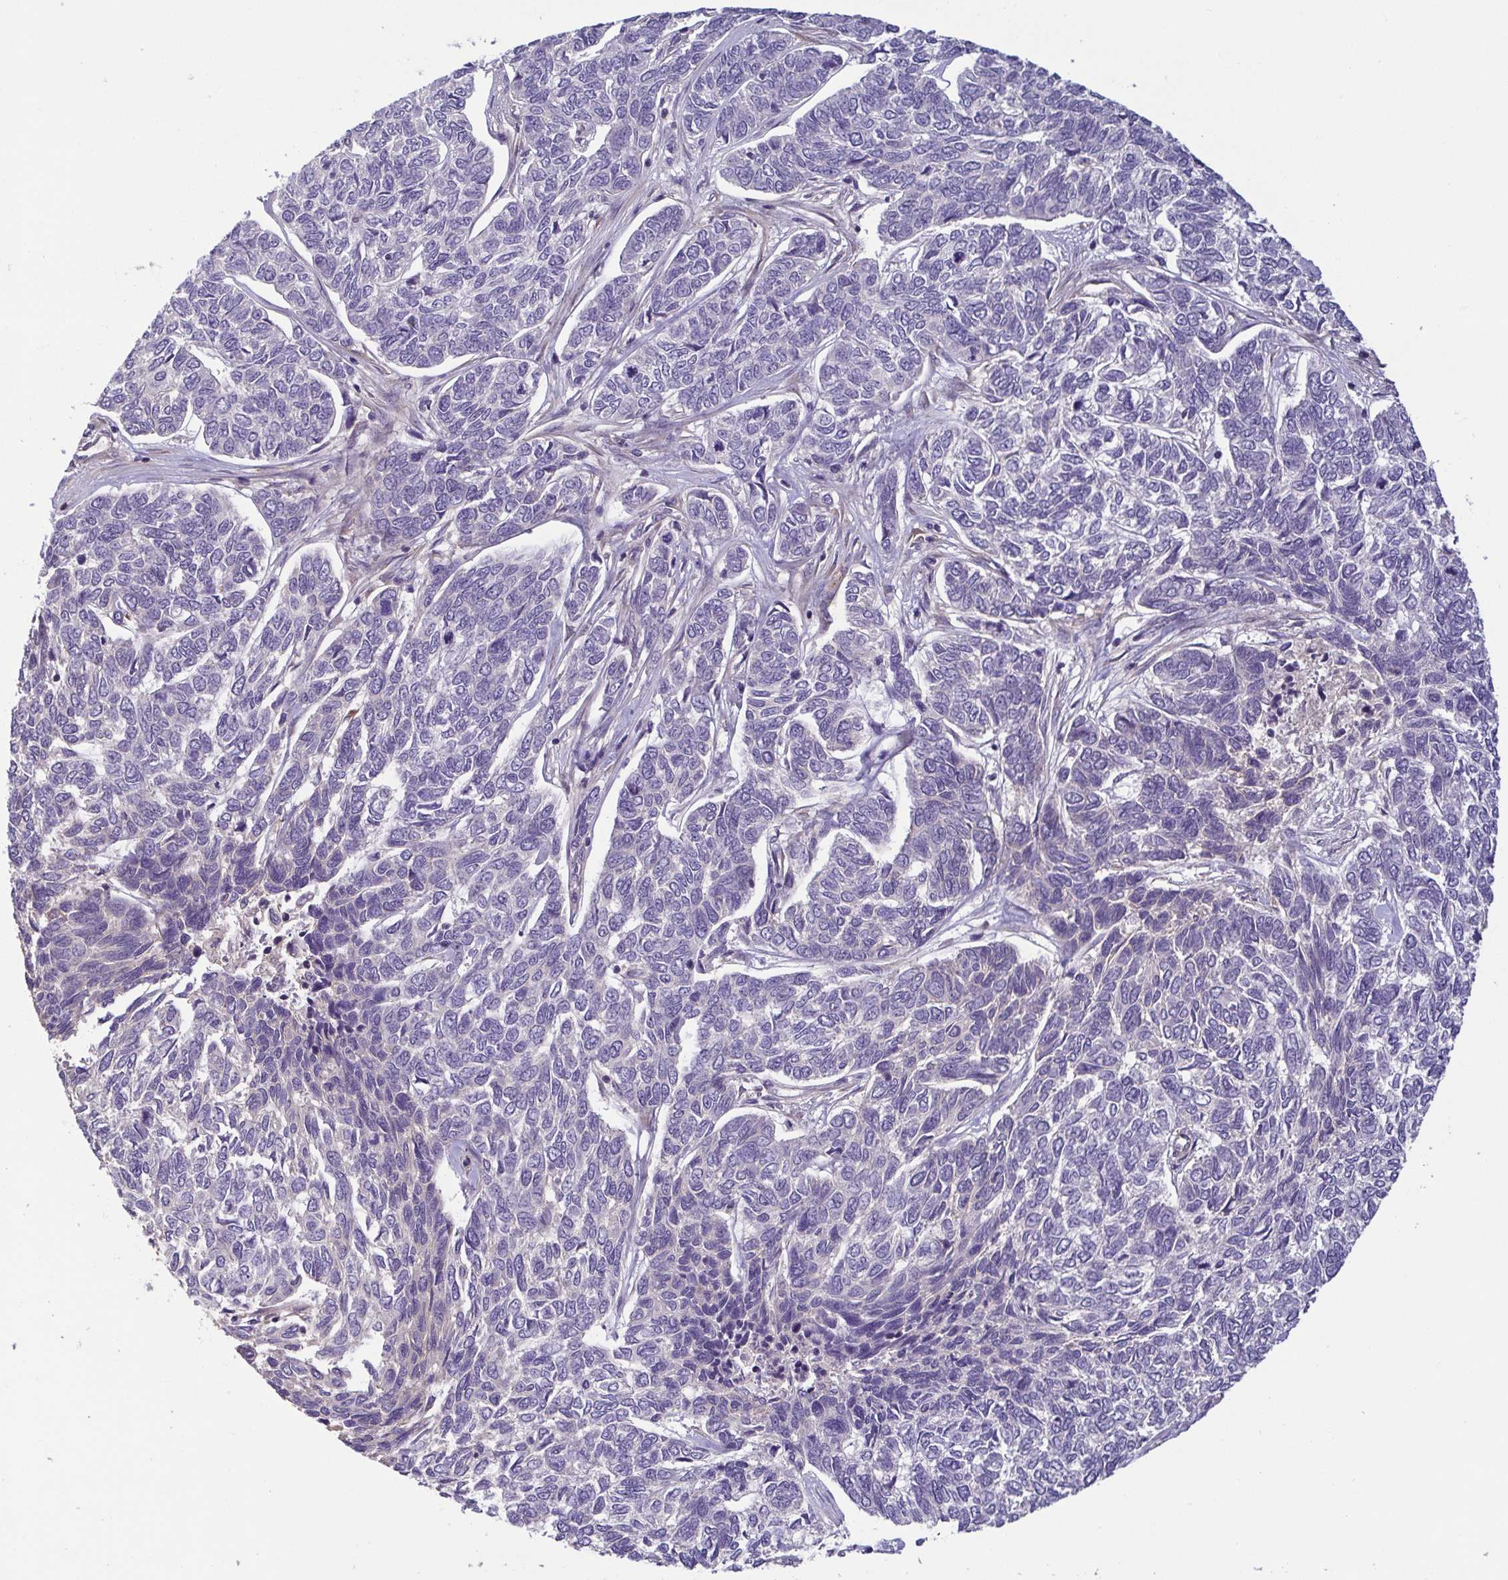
{"staining": {"intensity": "negative", "quantity": "none", "location": "none"}, "tissue": "skin cancer", "cell_type": "Tumor cells", "image_type": "cancer", "snomed": [{"axis": "morphology", "description": "Basal cell carcinoma"}, {"axis": "topography", "description": "Skin"}], "caption": "A micrograph of basal cell carcinoma (skin) stained for a protein displays no brown staining in tumor cells.", "gene": "LMF2", "patient": {"sex": "female", "age": 65}}